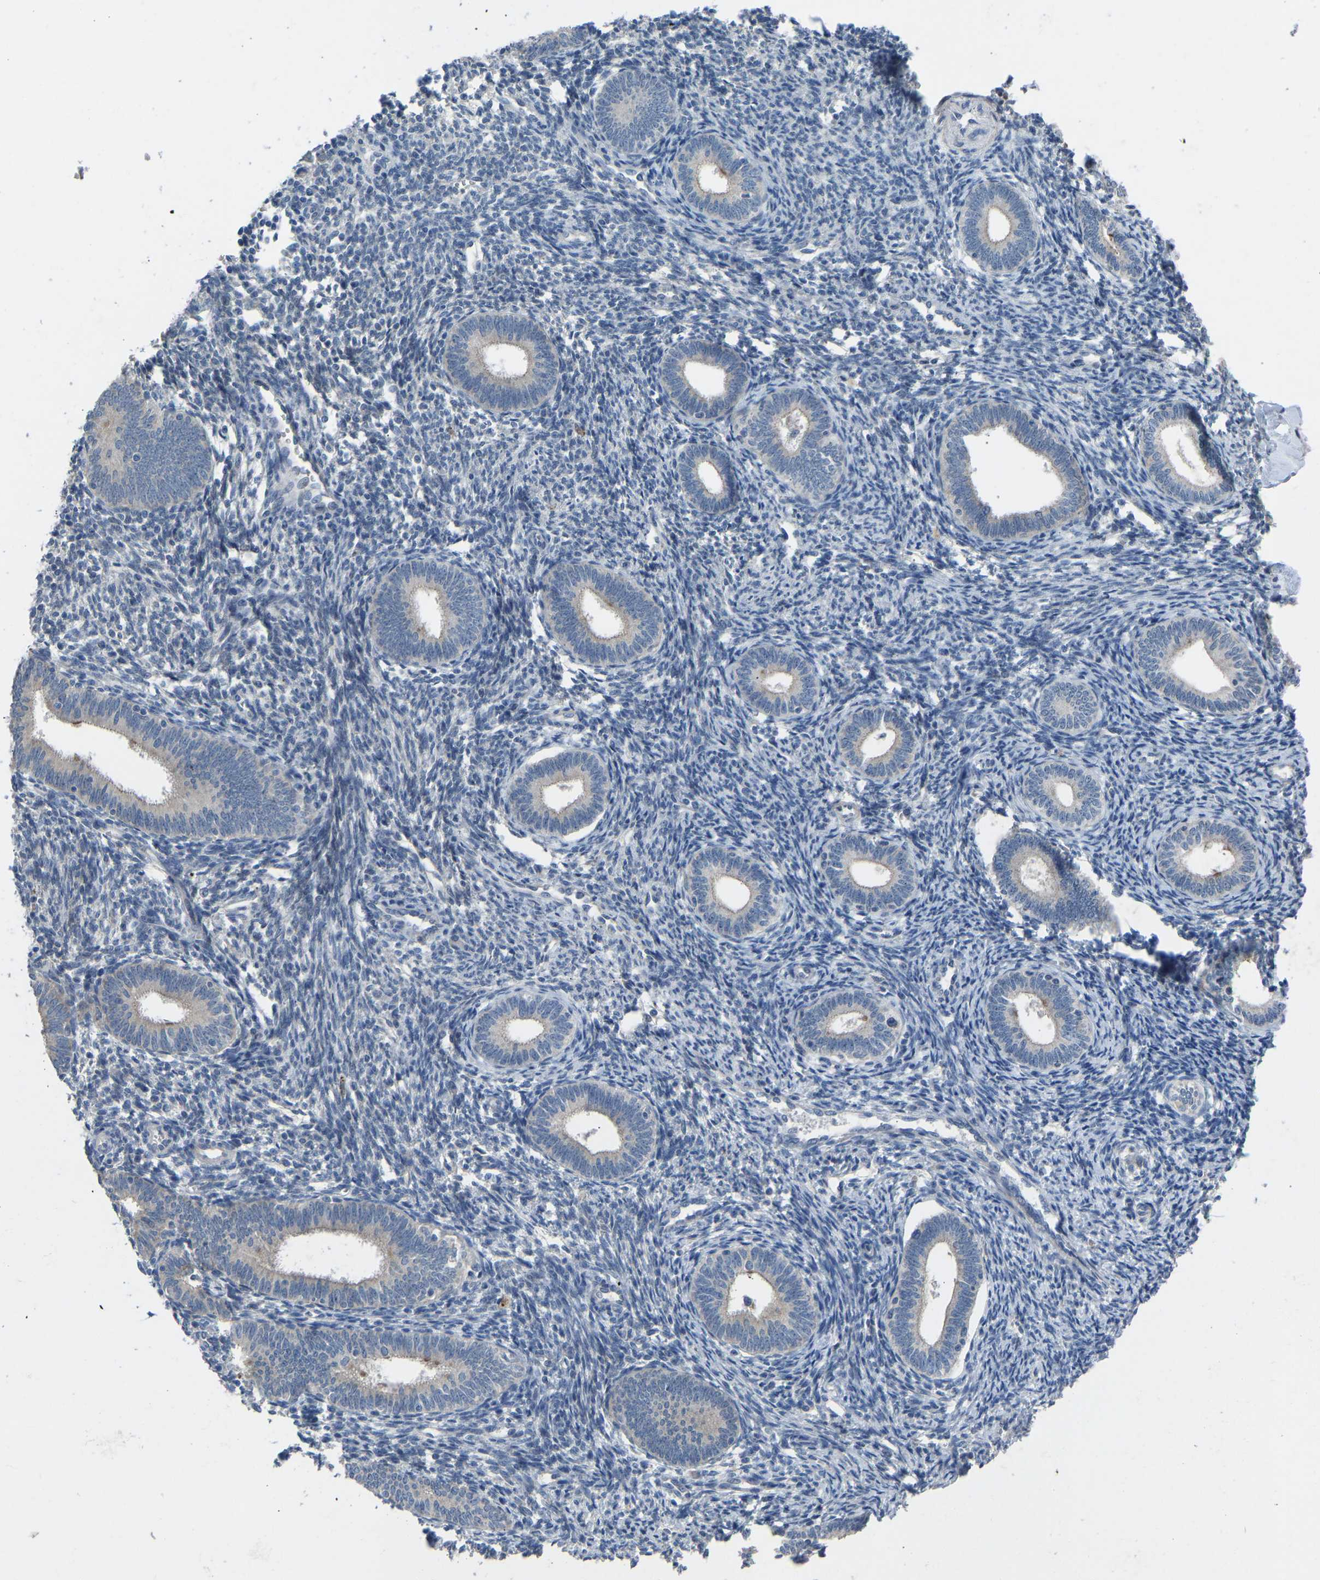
{"staining": {"intensity": "negative", "quantity": "none", "location": "none"}, "tissue": "endometrium", "cell_type": "Cells in endometrial stroma", "image_type": "normal", "snomed": [{"axis": "morphology", "description": "Normal tissue, NOS"}, {"axis": "topography", "description": "Endometrium"}], "caption": "Immunohistochemical staining of normal human endometrium shows no significant expression in cells in endometrial stroma.", "gene": "CDK2AP1", "patient": {"sex": "female", "age": 41}}